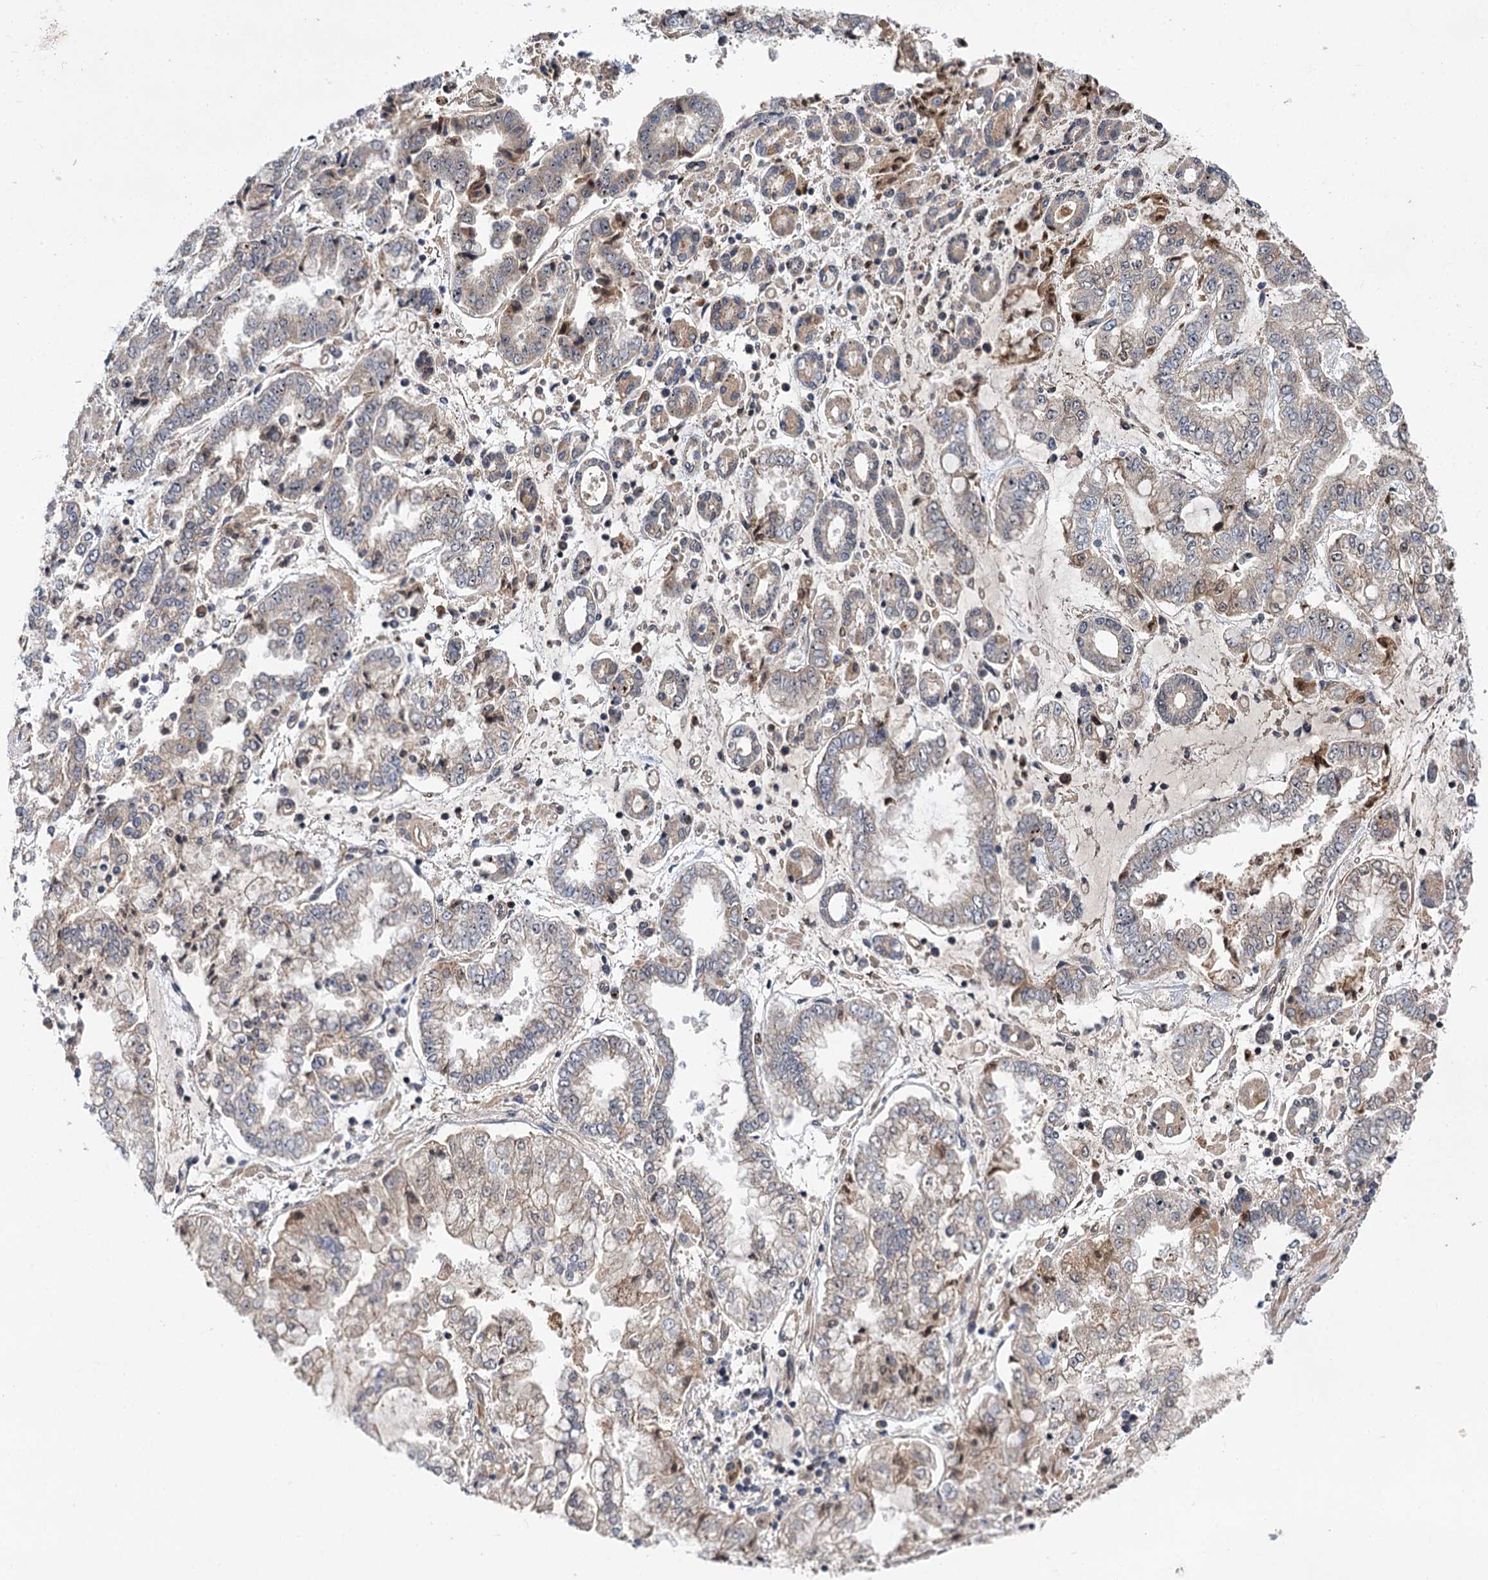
{"staining": {"intensity": "negative", "quantity": "none", "location": "none"}, "tissue": "stomach cancer", "cell_type": "Tumor cells", "image_type": "cancer", "snomed": [{"axis": "morphology", "description": "Adenocarcinoma, NOS"}, {"axis": "topography", "description": "Stomach"}], "caption": "IHC histopathology image of human stomach cancer stained for a protein (brown), which exhibits no expression in tumor cells.", "gene": "ABLIM1", "patient": {"sex": "male", "age": 76}}